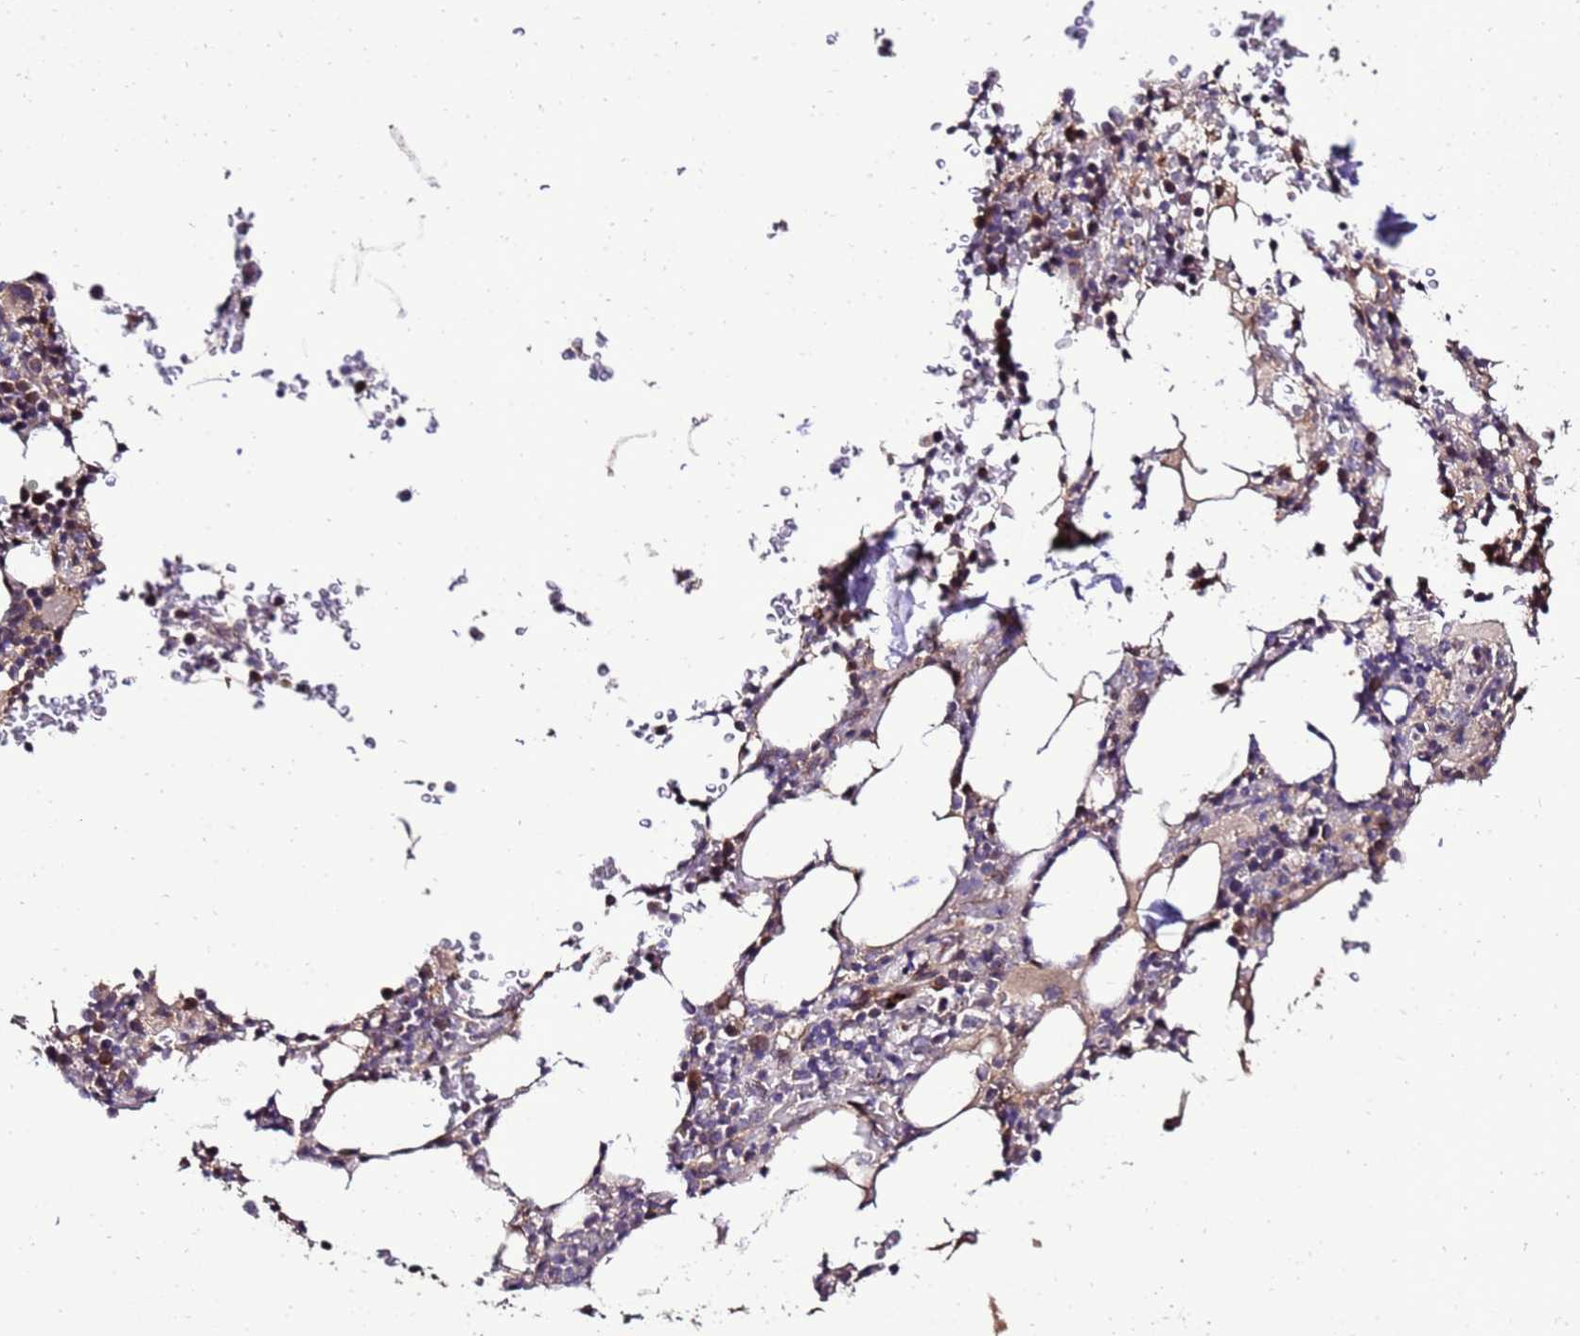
{"staining": {"intensity": "moderate", "quantity": "<25%", "location": "cytoplasmic/membranous"}, "tissue": "bone marrow", "cell_type": "Hematopoietic cells", "image_type": "normal", "snomed": [{"axis": "morphology", "description": "Normal tissue, NOS"}, {"axis": "topography", "description": "Bone marrow"}], "caption": "DAB (3,3'-diaminobenzidine) immunohistochemical staining of normal bone marrow reveals moderate cytoplasmic/membranous protein expression in approximately <25% of hematopoietic cells. The protein of interest is stained brown, and the nuclei are stained in blue (DAB IHC with brightfield microscopy, high magnification).", "gene": "ZNF329", "patient": {"sex": "male", "age": 58}}